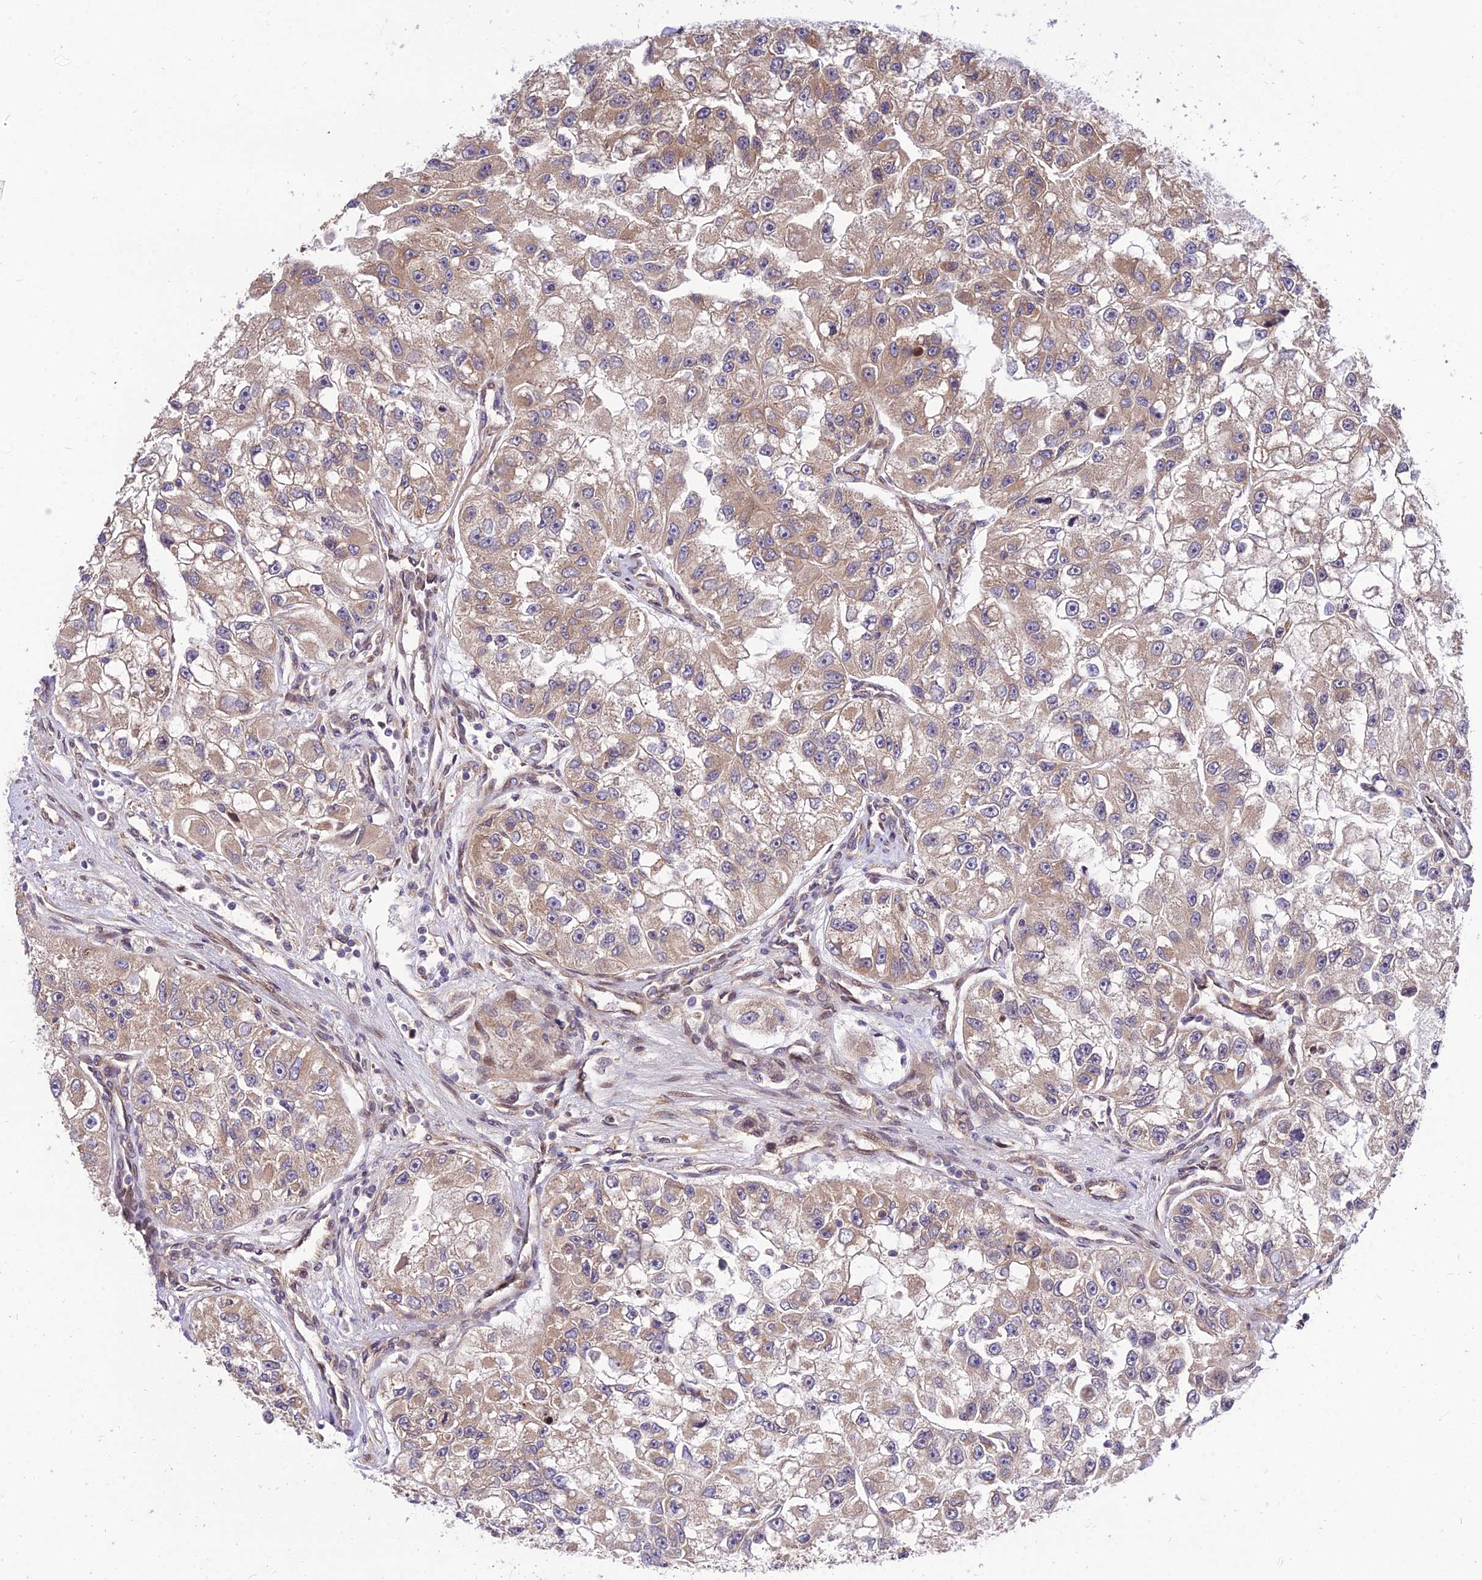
{"staining": {"intensity": "weak", "quantity": ">75%", "location": "cytoplasmic/membranous"}, "tissue": "renal cancer", "cell_type": "Tumor cells", "image_type": "cancer", "snomed": [{"axis": "morphology", "description": "Adenocarcinoma, NOS"}, {"axis": "topography", "description": "Kidney"}], "caption": "Brown immunohistochemical staining in adenocarcinoma (renal) exhibits weak cytoplasmic/membranous staining in about >75% of tumor cells.", "gene": "SMG6", "patient": {"sex": "male", "age": 63}}